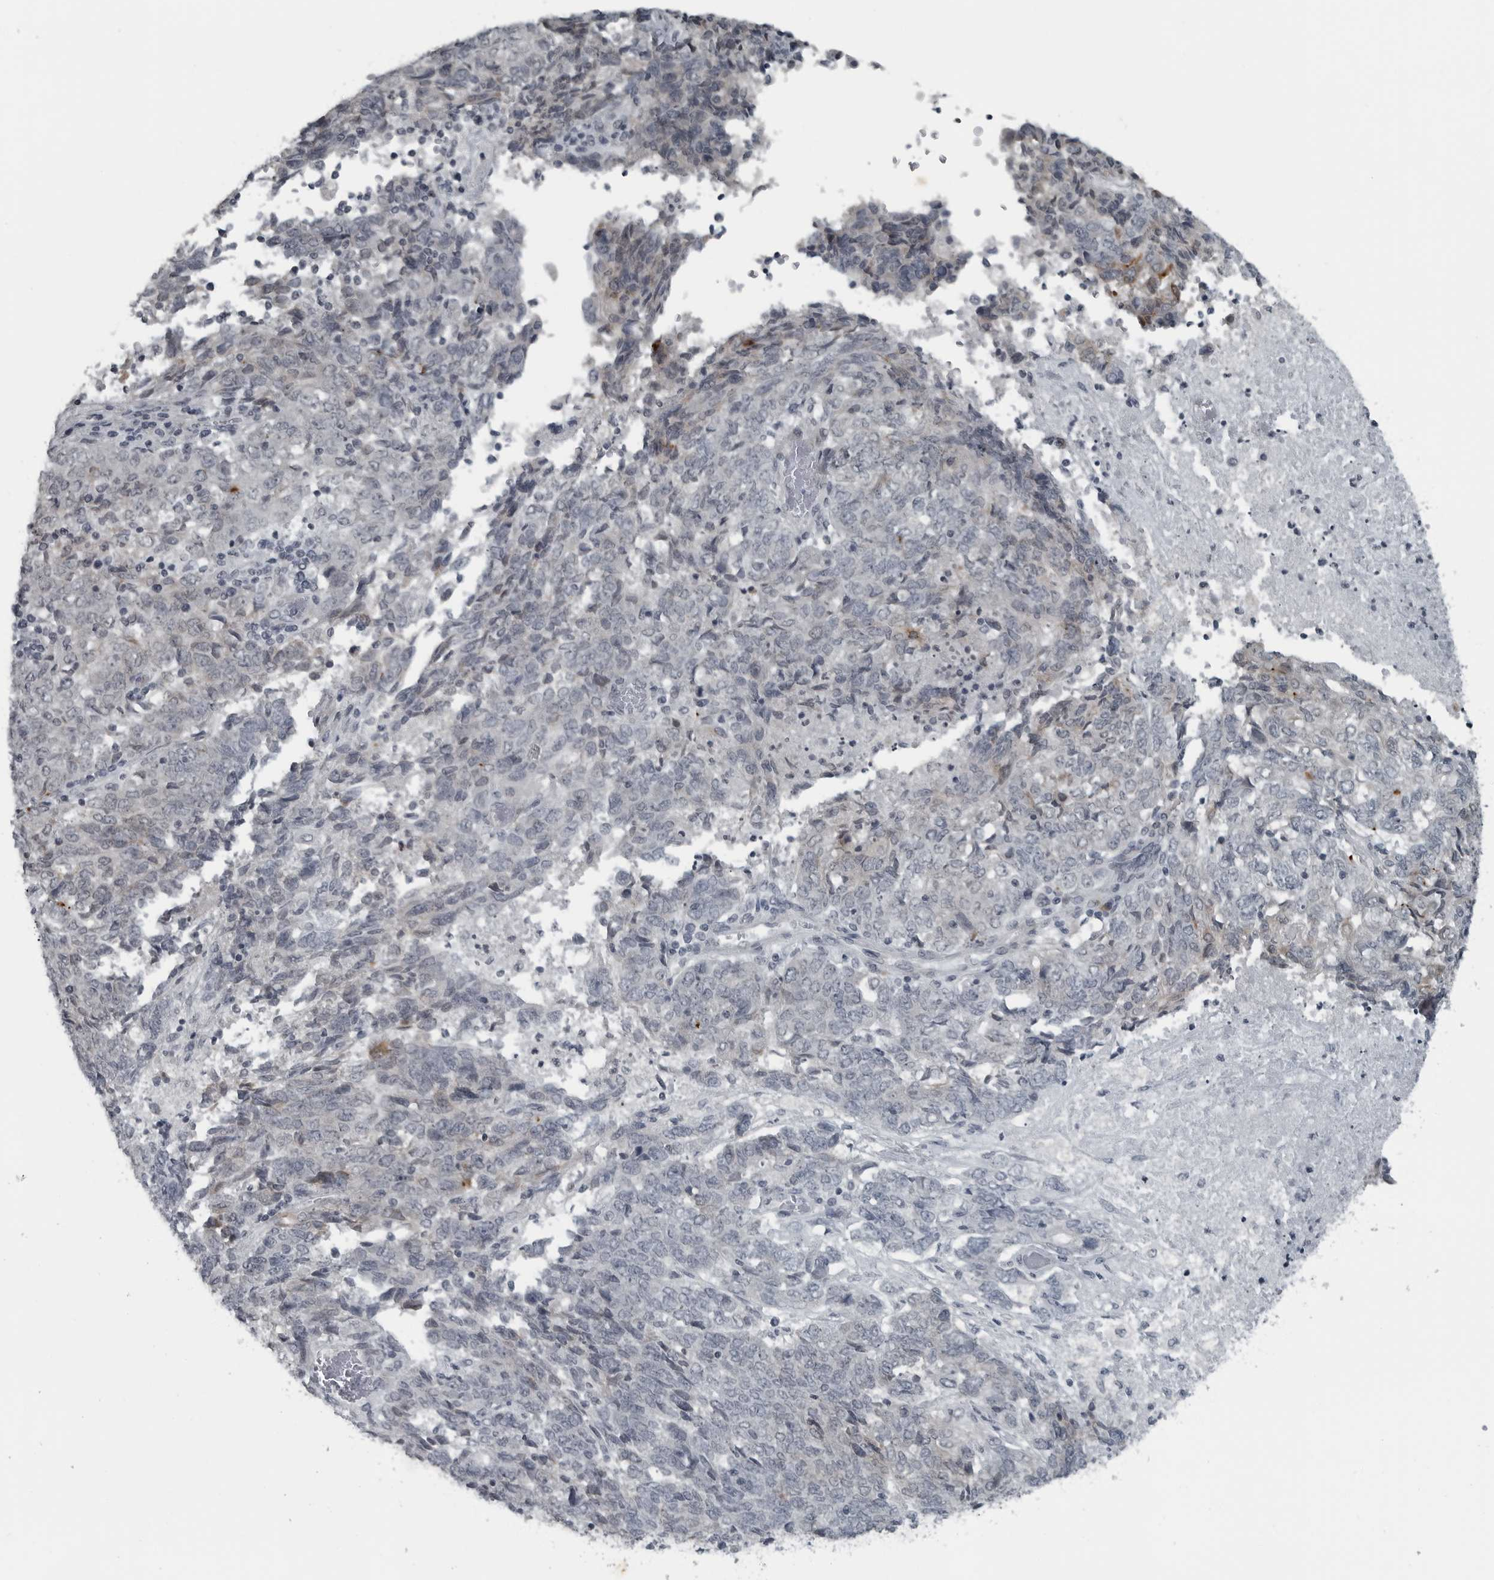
{"staining": {"intensity": "moderate", "quantity": "25%-75%", "location": "cytoplasmic/membranous"}, "tissue": "endometrial cancer", "cell_type": "Tumor cells", "image_type": "cancer", "snomed": [{"axis": "morphology", "description": "Adenocarcinoma, NOS"}, {"axis": "topography", "description": "Endometrium"}], "caption": "Endometrial cancer (adenocarcinoma) was stained to show a protein in brown. There is medium levels of moderate cytoplasmic/membranous staining in approximately 25%-75% of tumor cells. The staining was performed using DAB, with brown indicating positive protein expression. Nuclei are stained blue with hematoxylin.", "gene": "DNAAF11", "patient": {"sex": "female", "age": 80}}